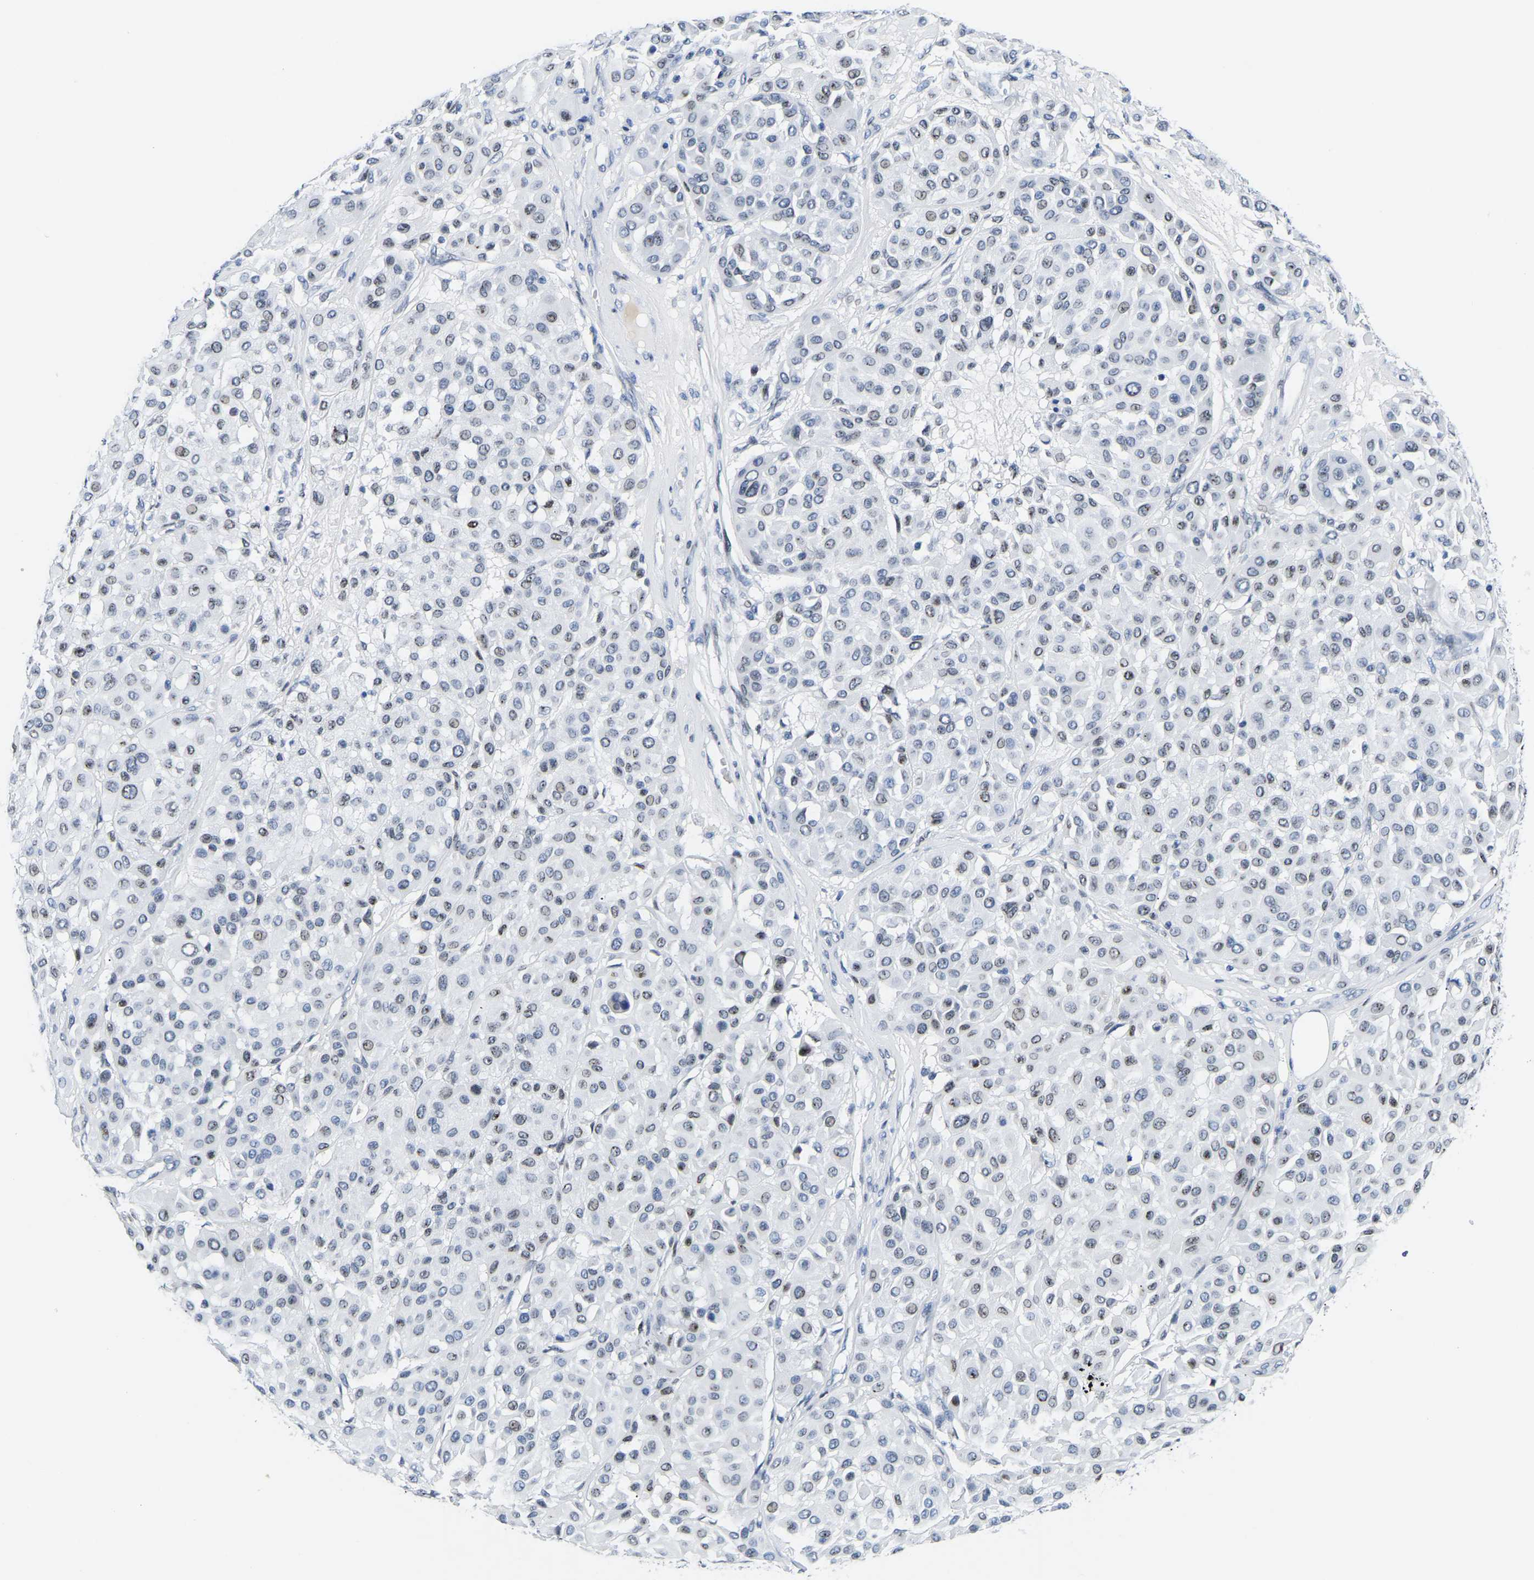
{"staining": {"intensity": "weak", "quantity": "25%-75%", "location": "nuclear"}, "tissue": "melanoma", "cell_type": "Tumor cells", "image_type": "cancer", "snomed": [{"axis": "morphology", "description": "Malignant melanoma, Metastatic site"}, {"axis": "topography", "description": "Soft tissue"}], "caption": "An IHC histopathology image of neoplastic tissue is shown. Protein staining in brown highlights weak nuclear positivity in melanoma within tumor cells. The protein of interest is stained brown, and the nuclei are stained in blue (DAB (3,3'-diaminobenzidine) IHC with brightfield microscopy, high magnification).", "gene": "UPK3A", "patient": {"sex": "male", "age": 41}}